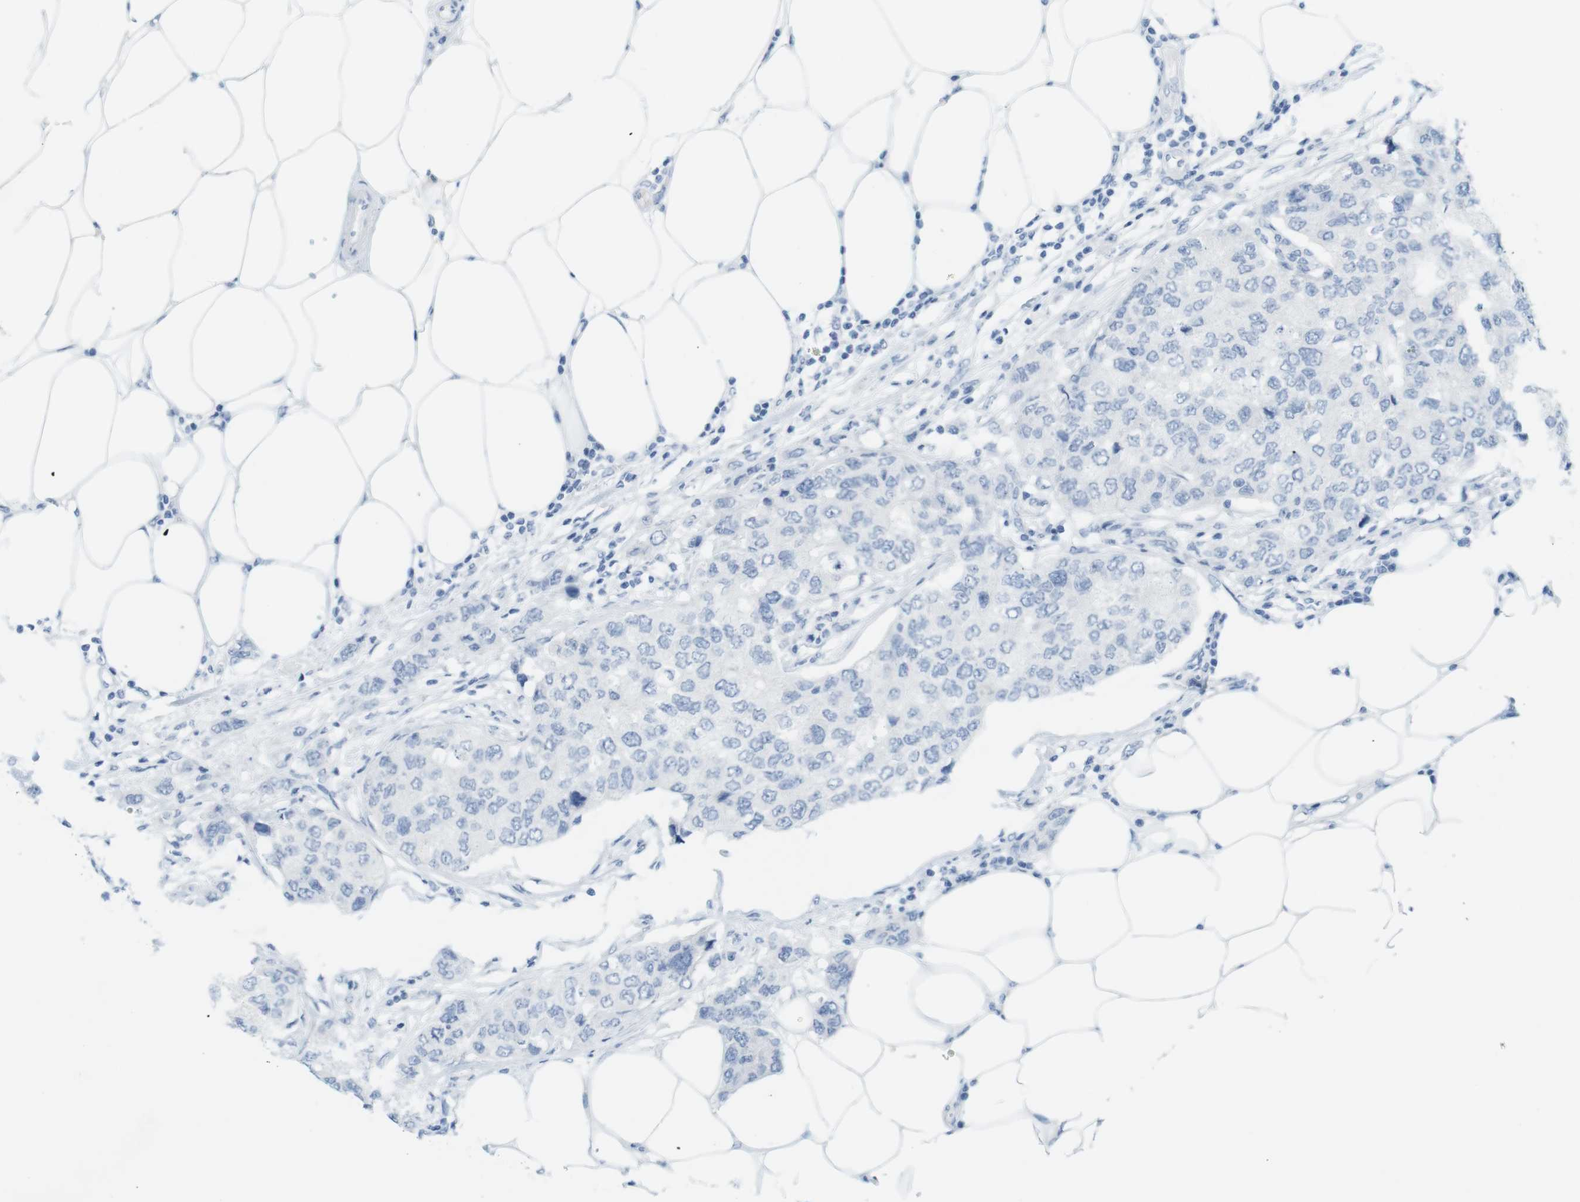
{"staining": {"intensity": "negative", "quantity": "none", "location": "none"}, "tissue": "breast cancer", "cell_type": "Tumor cells", "image_type": "cancer", "snomed": [{"axis": "morphology", "description": "Duct carcinoma"}, {"axis": "topography", "description": "Breast"}], "caption": "This is an immunohistochemistry (IHC) photomicrograph of human breast intraductal carcinoma. There is no staining in tumor cells.", "gene": "TNNT2", "patient": {"sex": "female", "age": 50}}